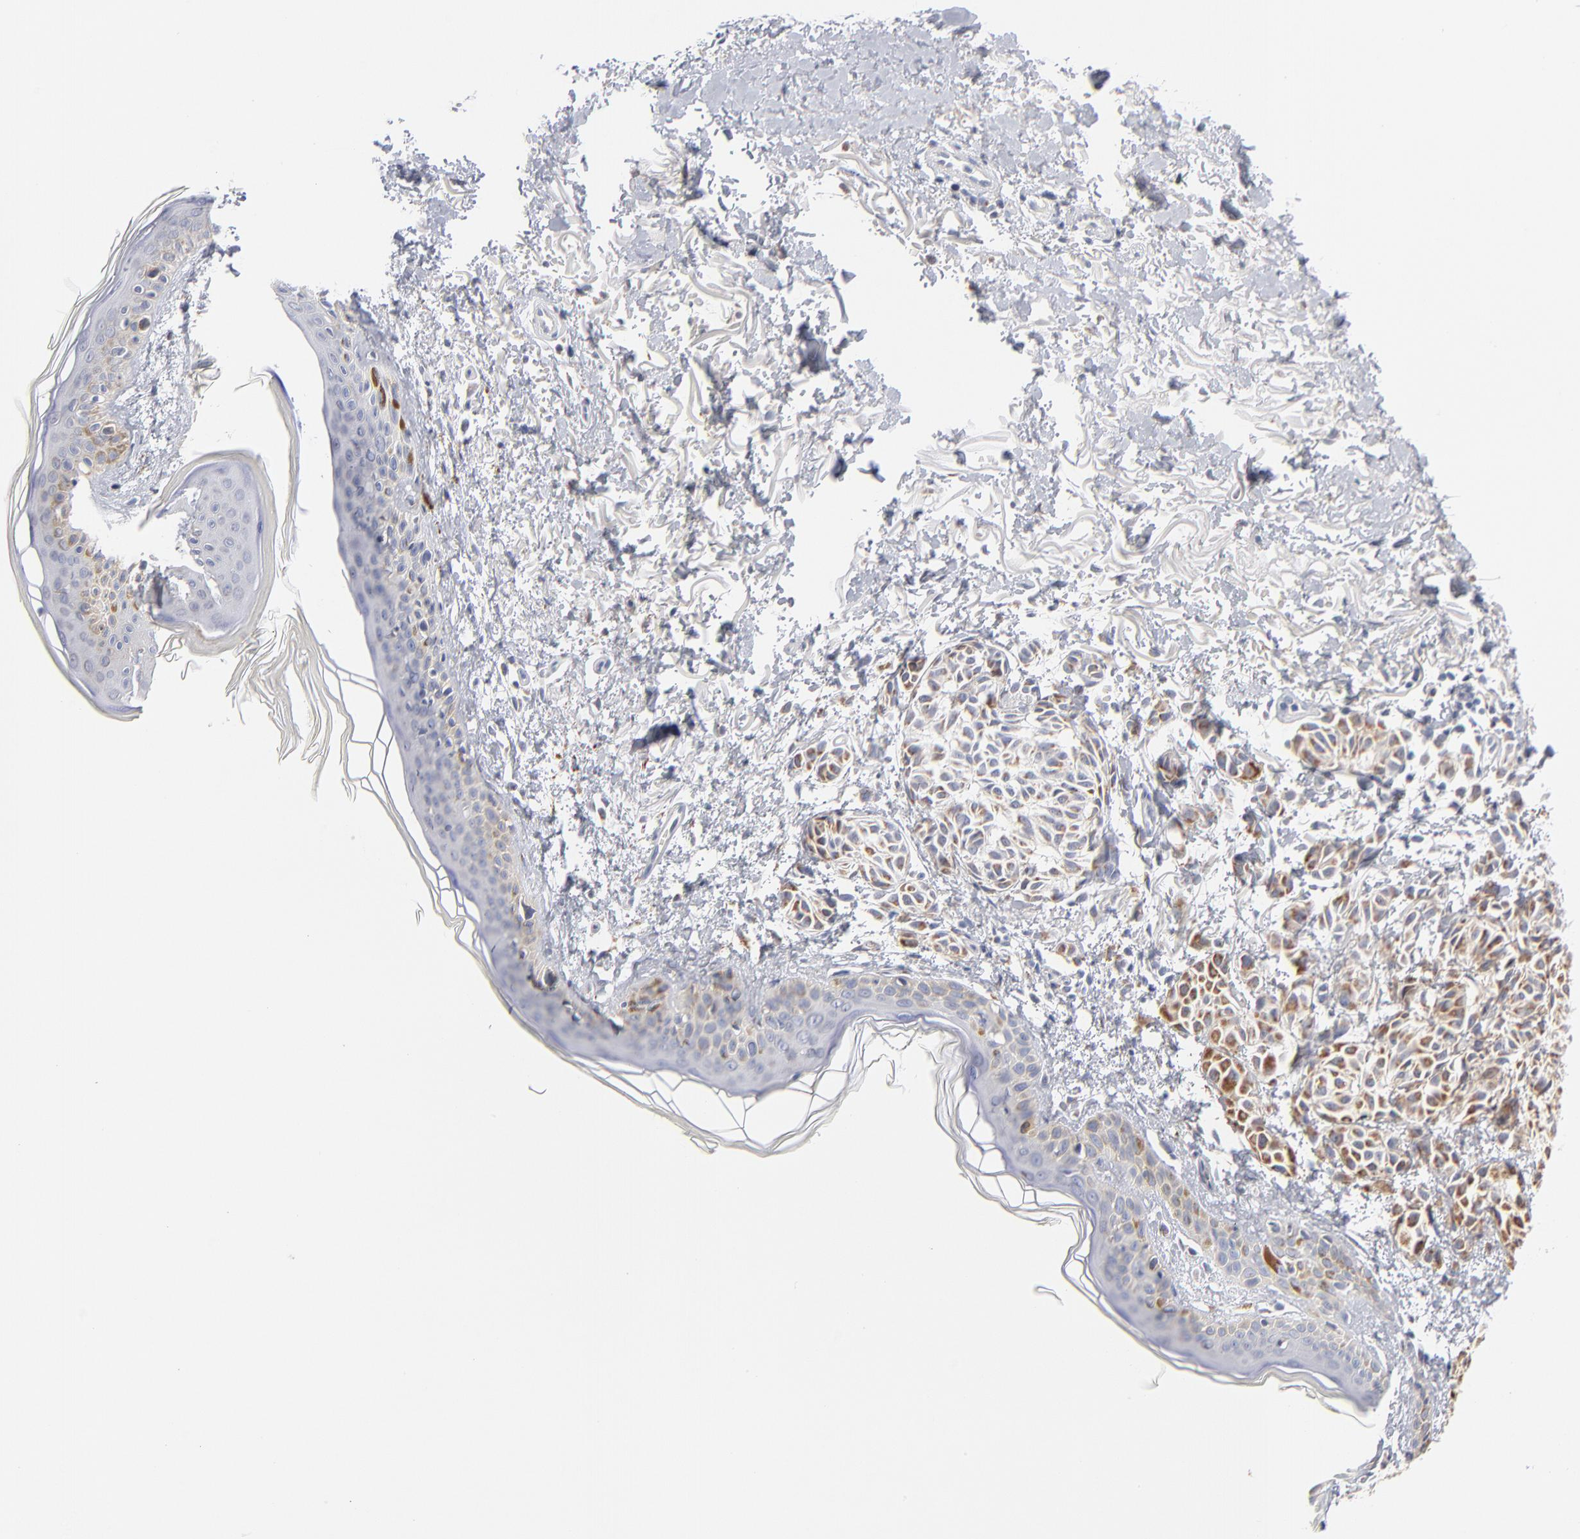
{"staining": {"intensity": "strong", "quantity": ">75%", "location": "cytoplasmic/membranous"}, "tissue": "melanoma", "cell_type": "Tumor cells", "image_type": "cancer", "snomed": [{"axis": "morphology", "description": "Malignant melanoma, NOS"}, {"axis": "topography", "description": "Skin"}], "caption": "Immunohistochemical staining of melanoma reveals high levels of strong cytoplasmic/membranous positivity in approximately >75% of tumor cells. The staining was performed using DAB to visualize the protein expression in brown, while the nuclei were stained in blue with hematoxylin (Magnification: 20x).", "gene": "MRPL58", "patient": {"sex": "male", "age": 76}}